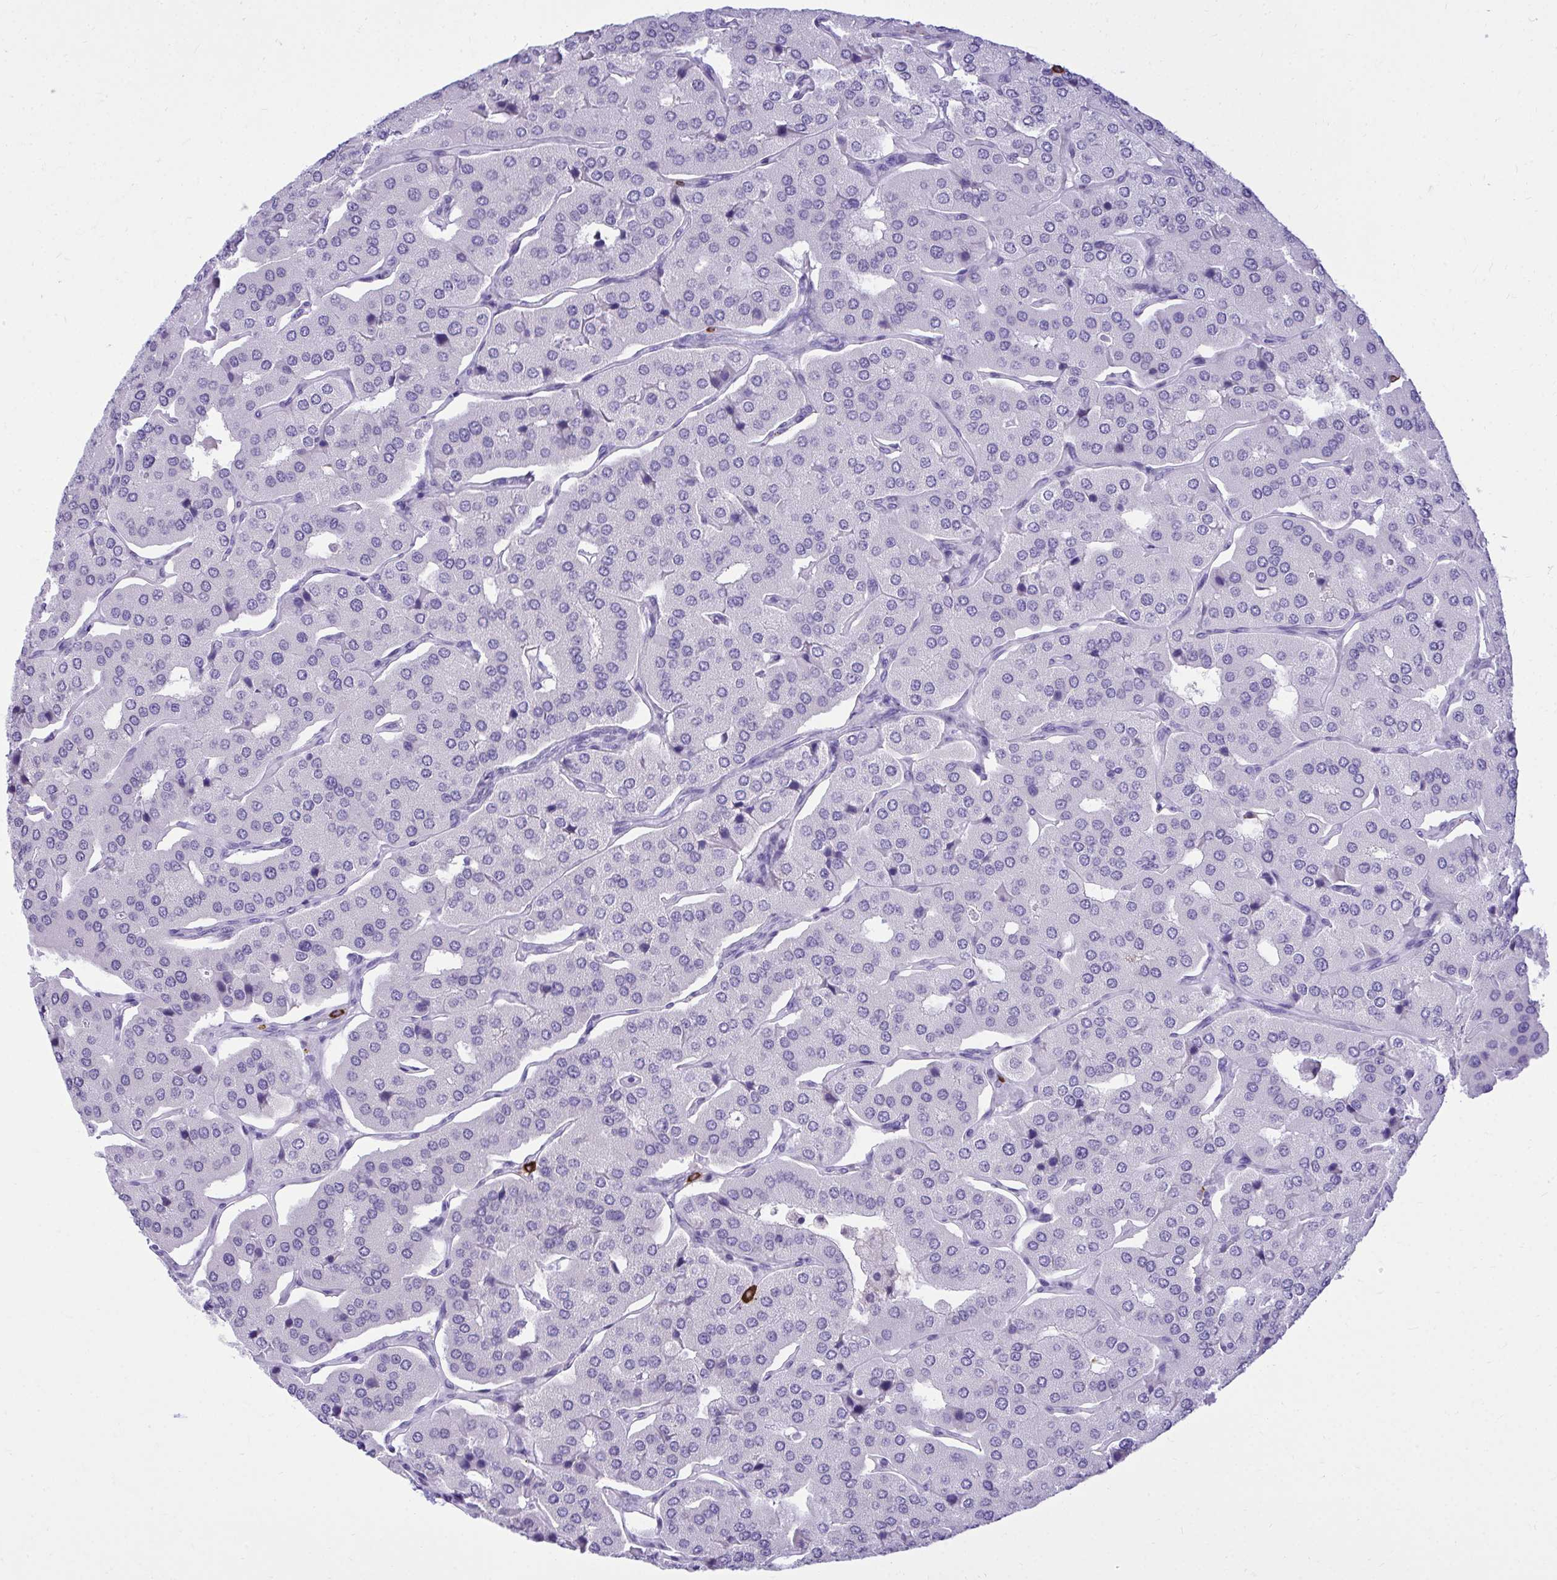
{"staining": {"intensity": "negative", "quantity": "none", "location": "none"}, "tissue": "parathyroid gland", "cell_type": "Glandular cells", "image_type": "normal", "snomed": [{"axis": "morphology", "description": "Normal tissue, NOS"}, {"axis": "morphology", "description": "Adenoma, NOS"}, {"axis": "topography", "description": "Parathyroid gland"}], "caption": "The histopathology image displays no staining of glandular cells in normal parathyroid gland.", "gene": "PSD", "patient": {"sex": "female", "age": 86}}